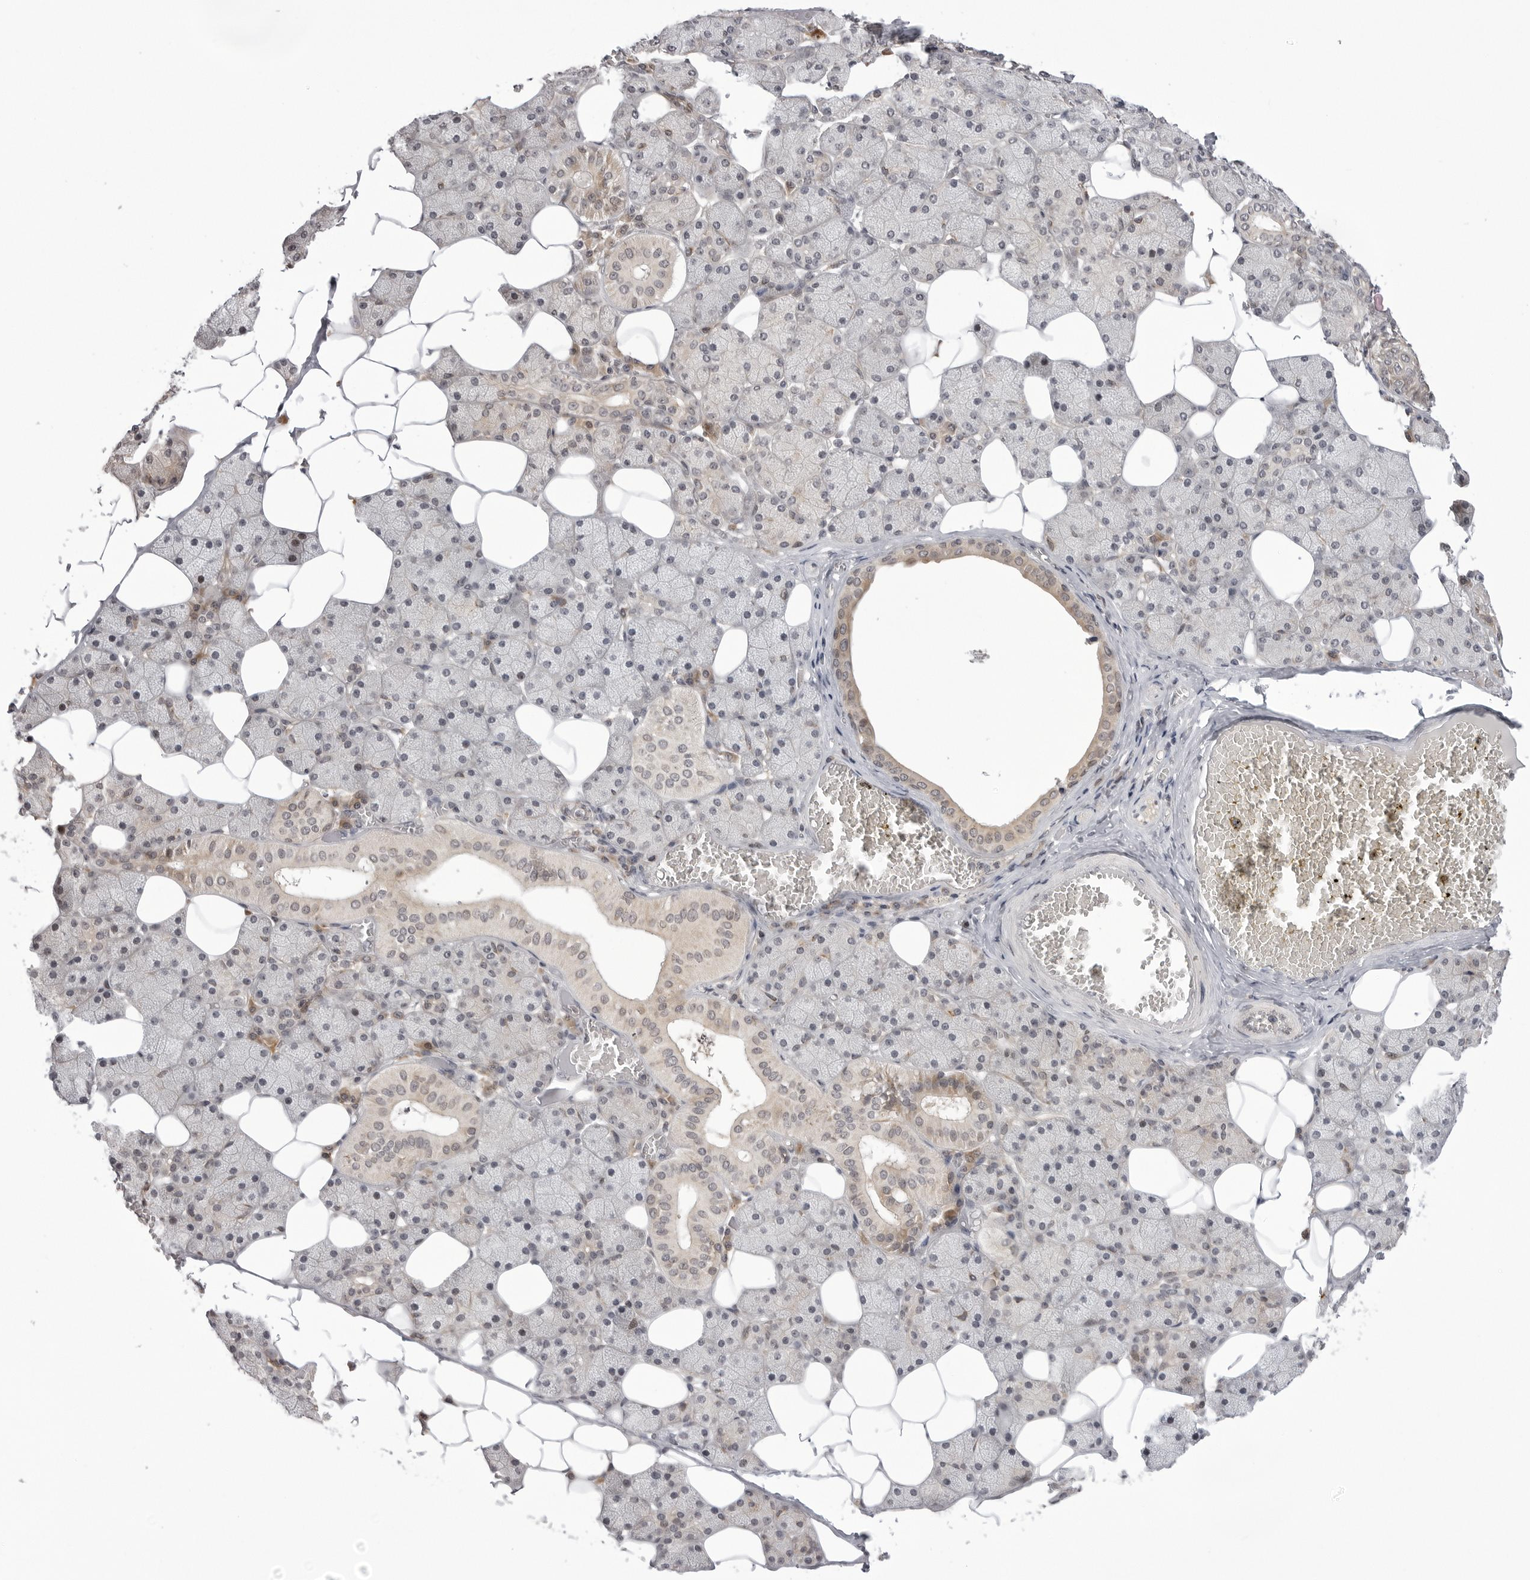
{"staining": {"intensity": "weak", "quantity": "<25%", "location": "cytoplasmic/membranous"}, "tissue": "salivary gland", "cell_type": "Glandular cells", "image_type": "normal", "snomed": [{"axis": "morphology", "description": "Normal tissue, NOS"}, {"axis": "topography", "description": "Salivary gland"}], "caption": "DAB immunohistochemical staining of normal salivary gland displays no significant staining in glandular cells.", "gene": "PTK2B", "patient": {"sex": "female", "age": 33}}